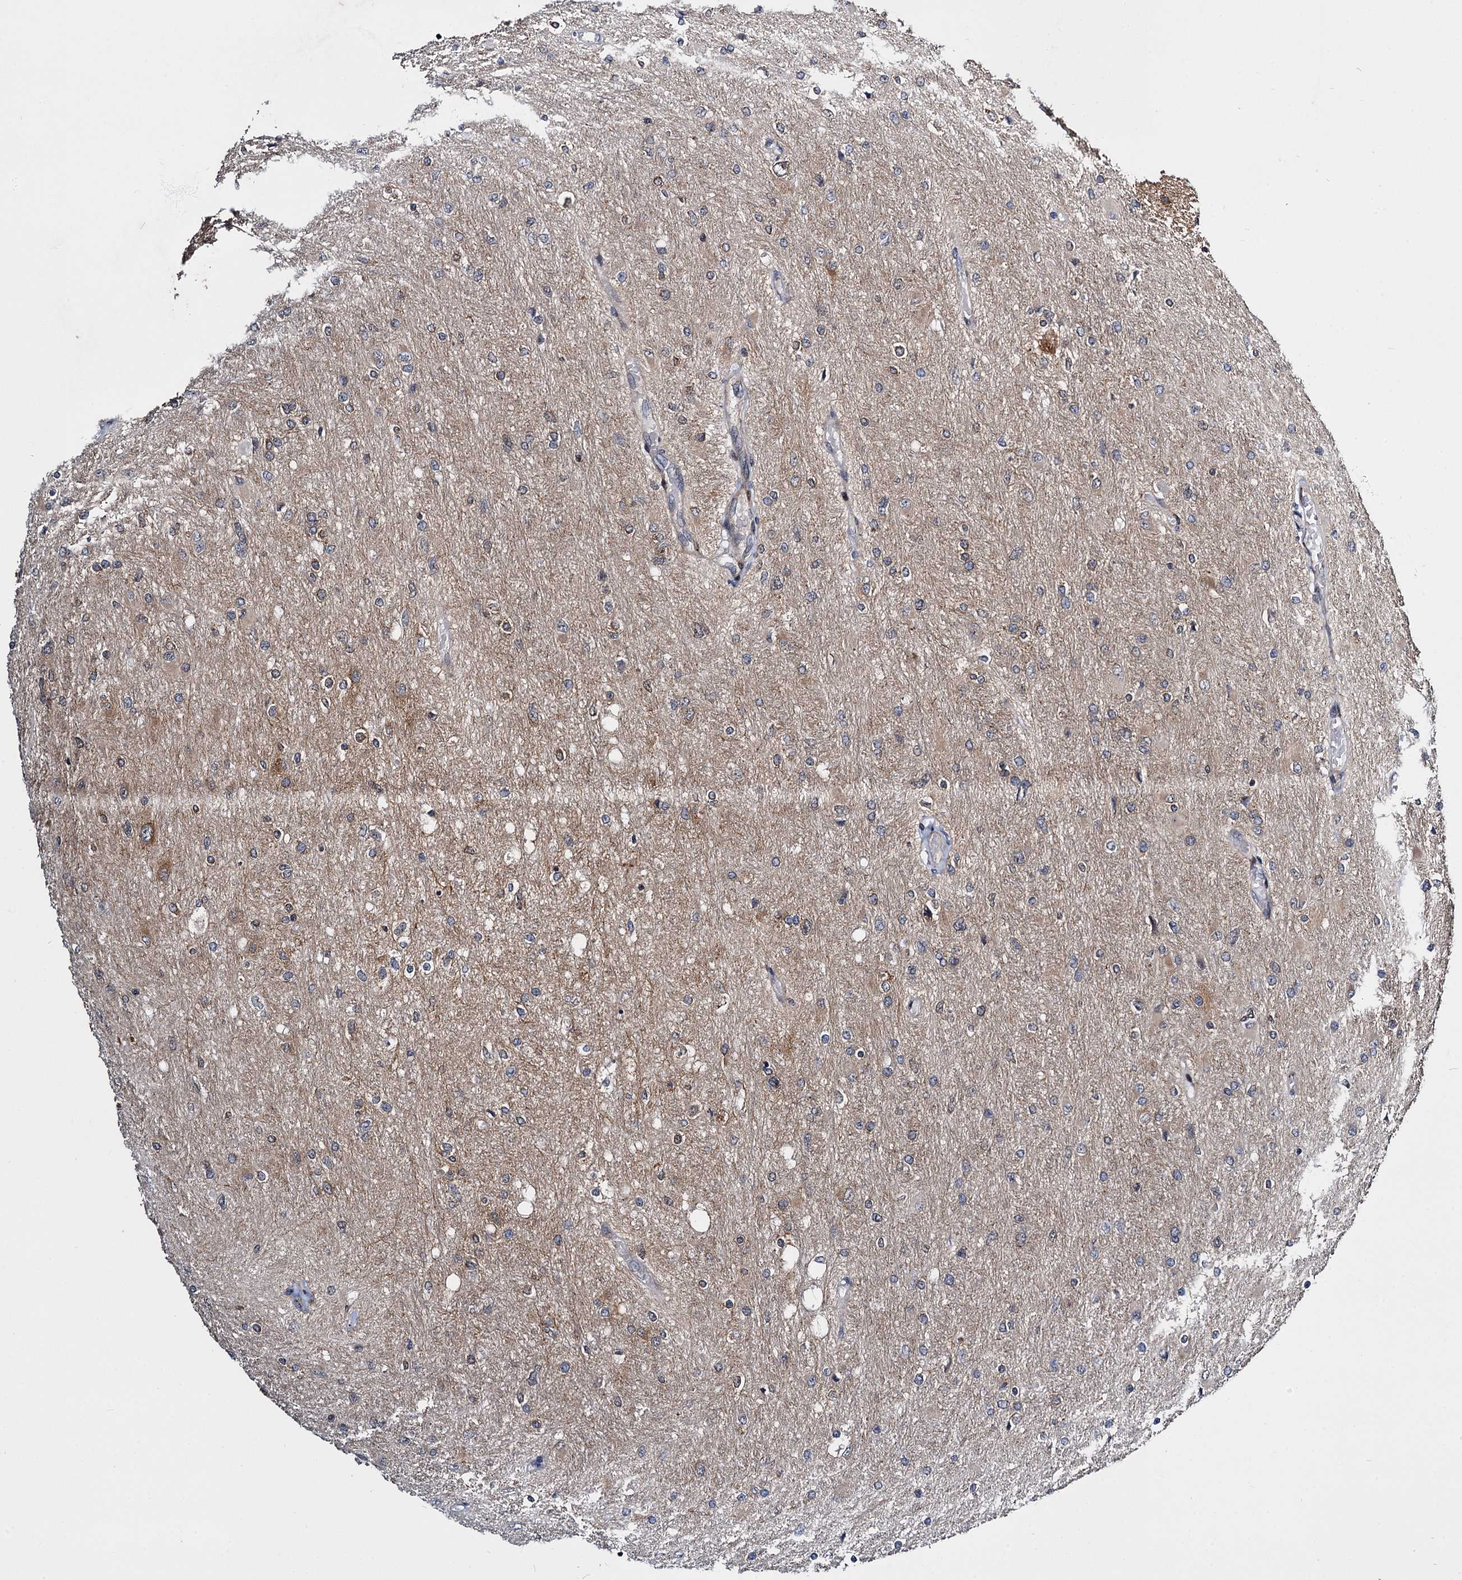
{"staining": {"intensity": "weak", "quantity": "25%-75%", "location": "cytoplasmic/membranous"}, "tissue": "glioma", "cell_type": "Tumor cells", "image_type": "cancer", "snomed": [{"axis": "morphology", "description": "Glioma, malignant, High grade"}, {"axis": "topography", "description": "Cerebral cortex"}], "caption": "IHC (DAB) staining of human glioma shows weak cytoplasmic/membranous protein expression in about 25%-75% of tumor cells.", "gene": "ARHGAP42", "patient": {"sex": "female", "age": 36}}